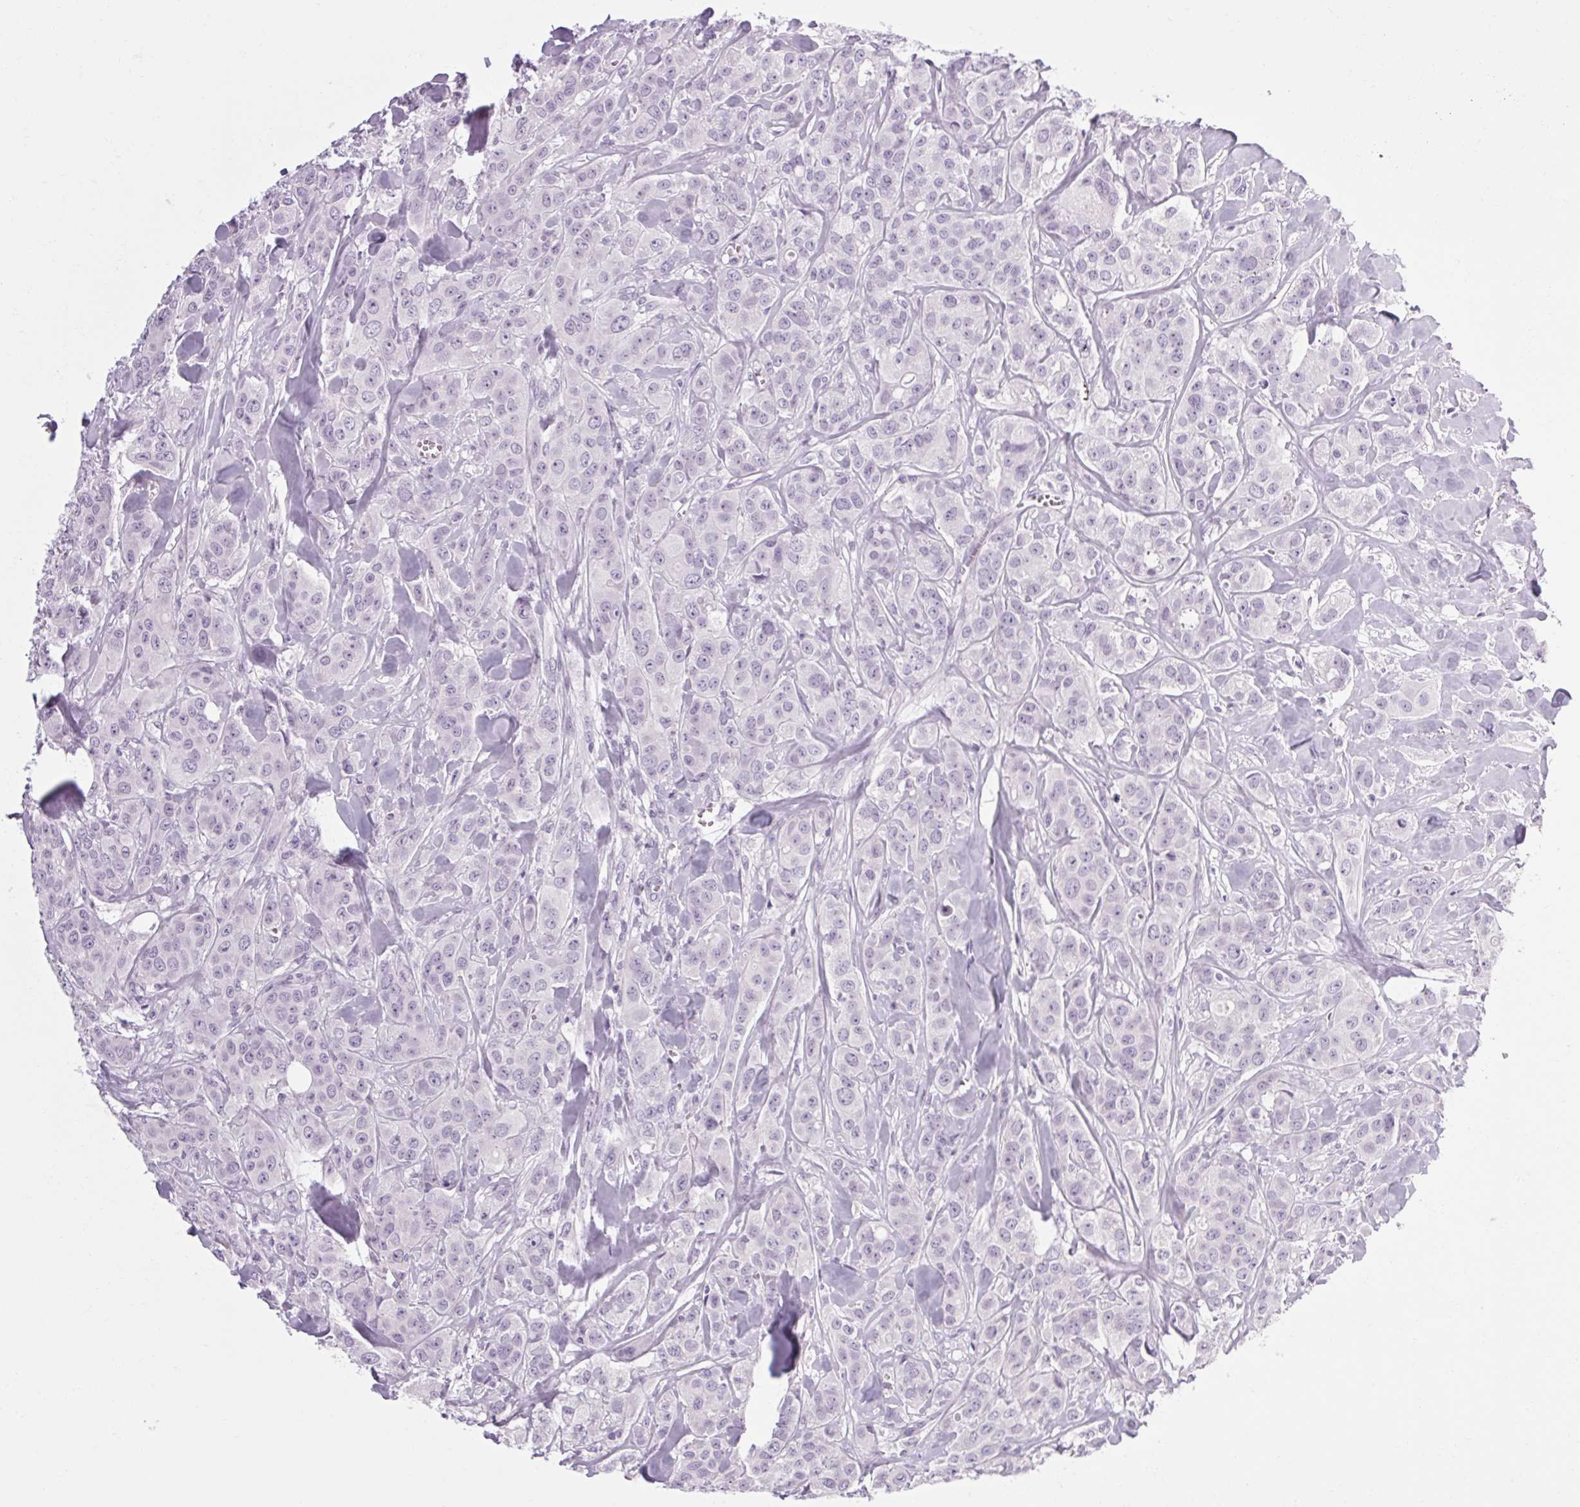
{"staining": {"intensity": "negative", "quantity": "none", "location": "none"}, "tissue": "breast cancer", "cell_type": "Tumor cells", "image_type": "cancer", "snomed": [{"axis": "morphology", "description": "Duct carcinoma"}, {"axis": "topography", "description": "Breast"}], "caption": "IHC micrograph of neoplastic tissue: breast infiltrating ductal carcinoma stained with DAB exhibits no significant protein expression in tumor cells.", "gene": "POMC", "patient": {"sex": "female", "age": 43}}